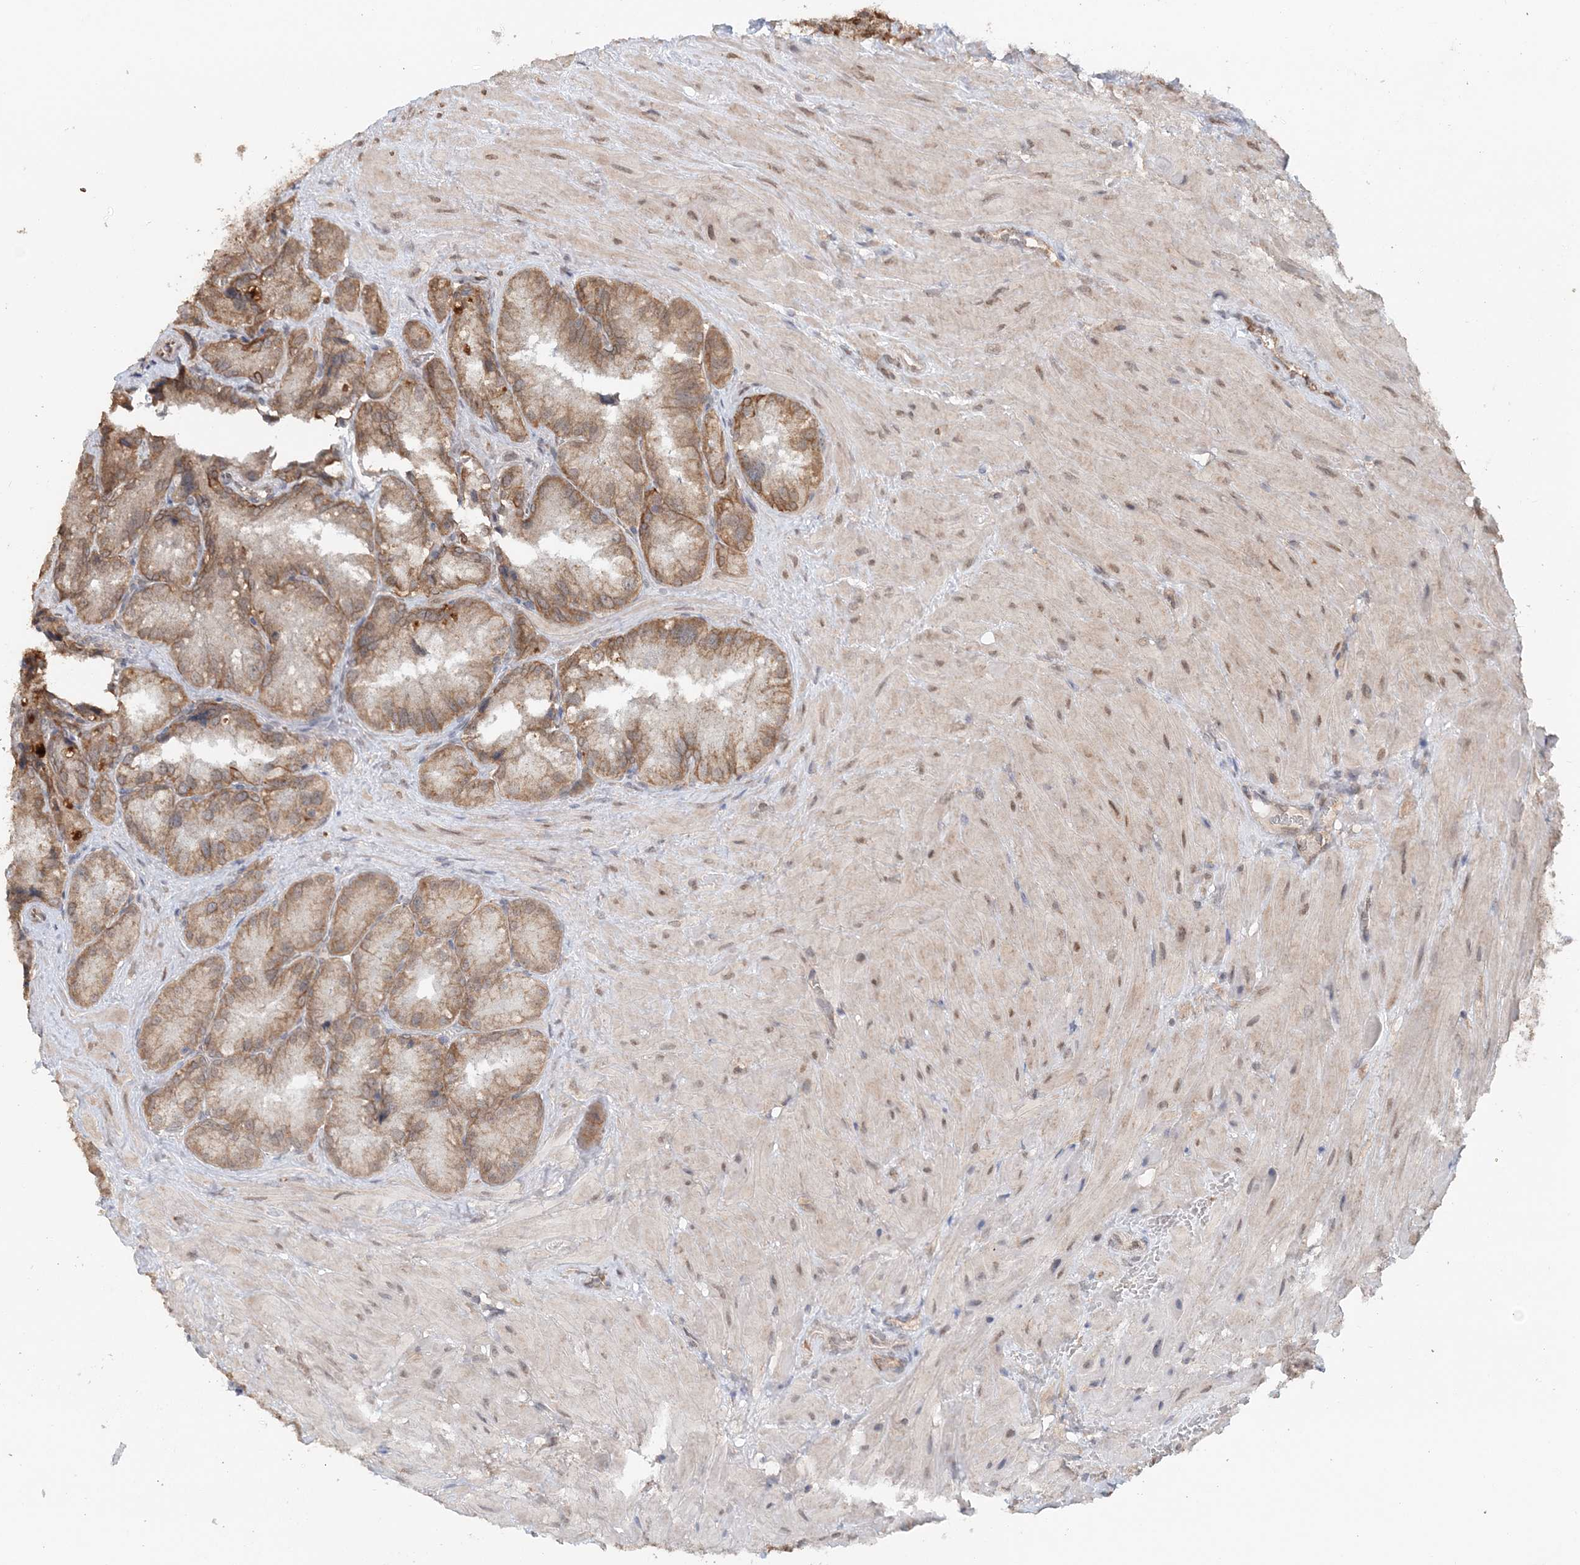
{"staining": {"intensity": "moderate", "quantity": ">75%", "location": "cytoplasmic/membranous"}, "tissue": "seminal vesicle", "cell_type": "Glandular cells", "image_type": "normal", "snomed": [{"axis": "morphology", "description": "Normal tissue, NOS"}, {"axis": "topography", "description": "Seminal veicle"}], "caption": "An immunohistochemistry micrograph of benign tissue is shown. Protein staining in brown highlights moderate cytoplasmic/membranous positivity in seminal vesicle within glandular cells.", "gene": "FBXO38", "patient": {"sex": "male", "age": 62}}